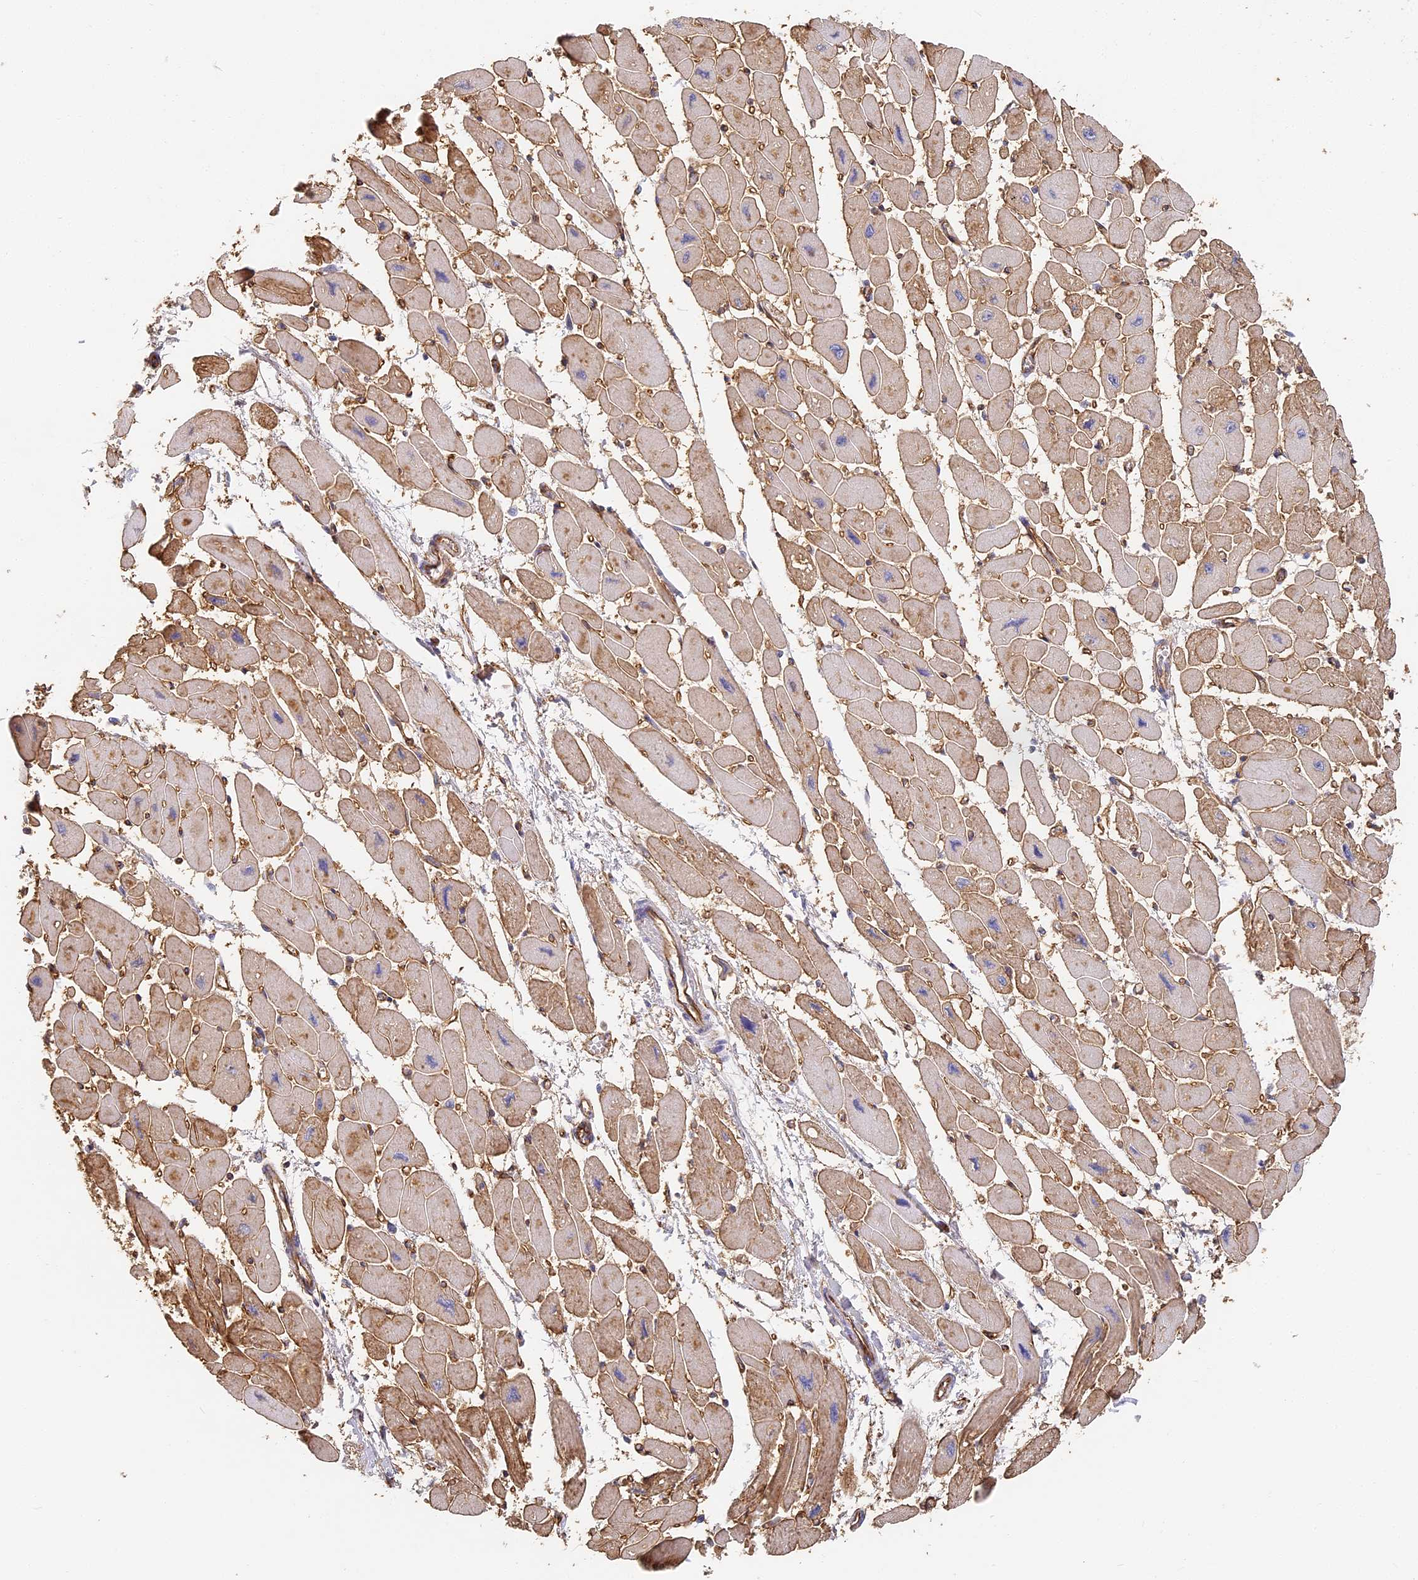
{"staining": {"intensity": "moderate", "quantity": ">75%", "location": "cytoplasmic/membranous"}, "tissue": "heart muscle", "cell_type": "Cardiomyocytes", "image_type": "normal", "snomed": [{"axis": "morphology", "description": "Normal tissue, NOS"}, {"axis": "topography", "description": "Heart"}], "caption": "Immunohistochemical staining of normal heart muscle displays >75% levels of moderate cytoplasmic/membranous protein positivity in approximately >75% of cardiomyocytes.", "gene": "CCDC30", "patient": {"sex": "female", "age": 54}}